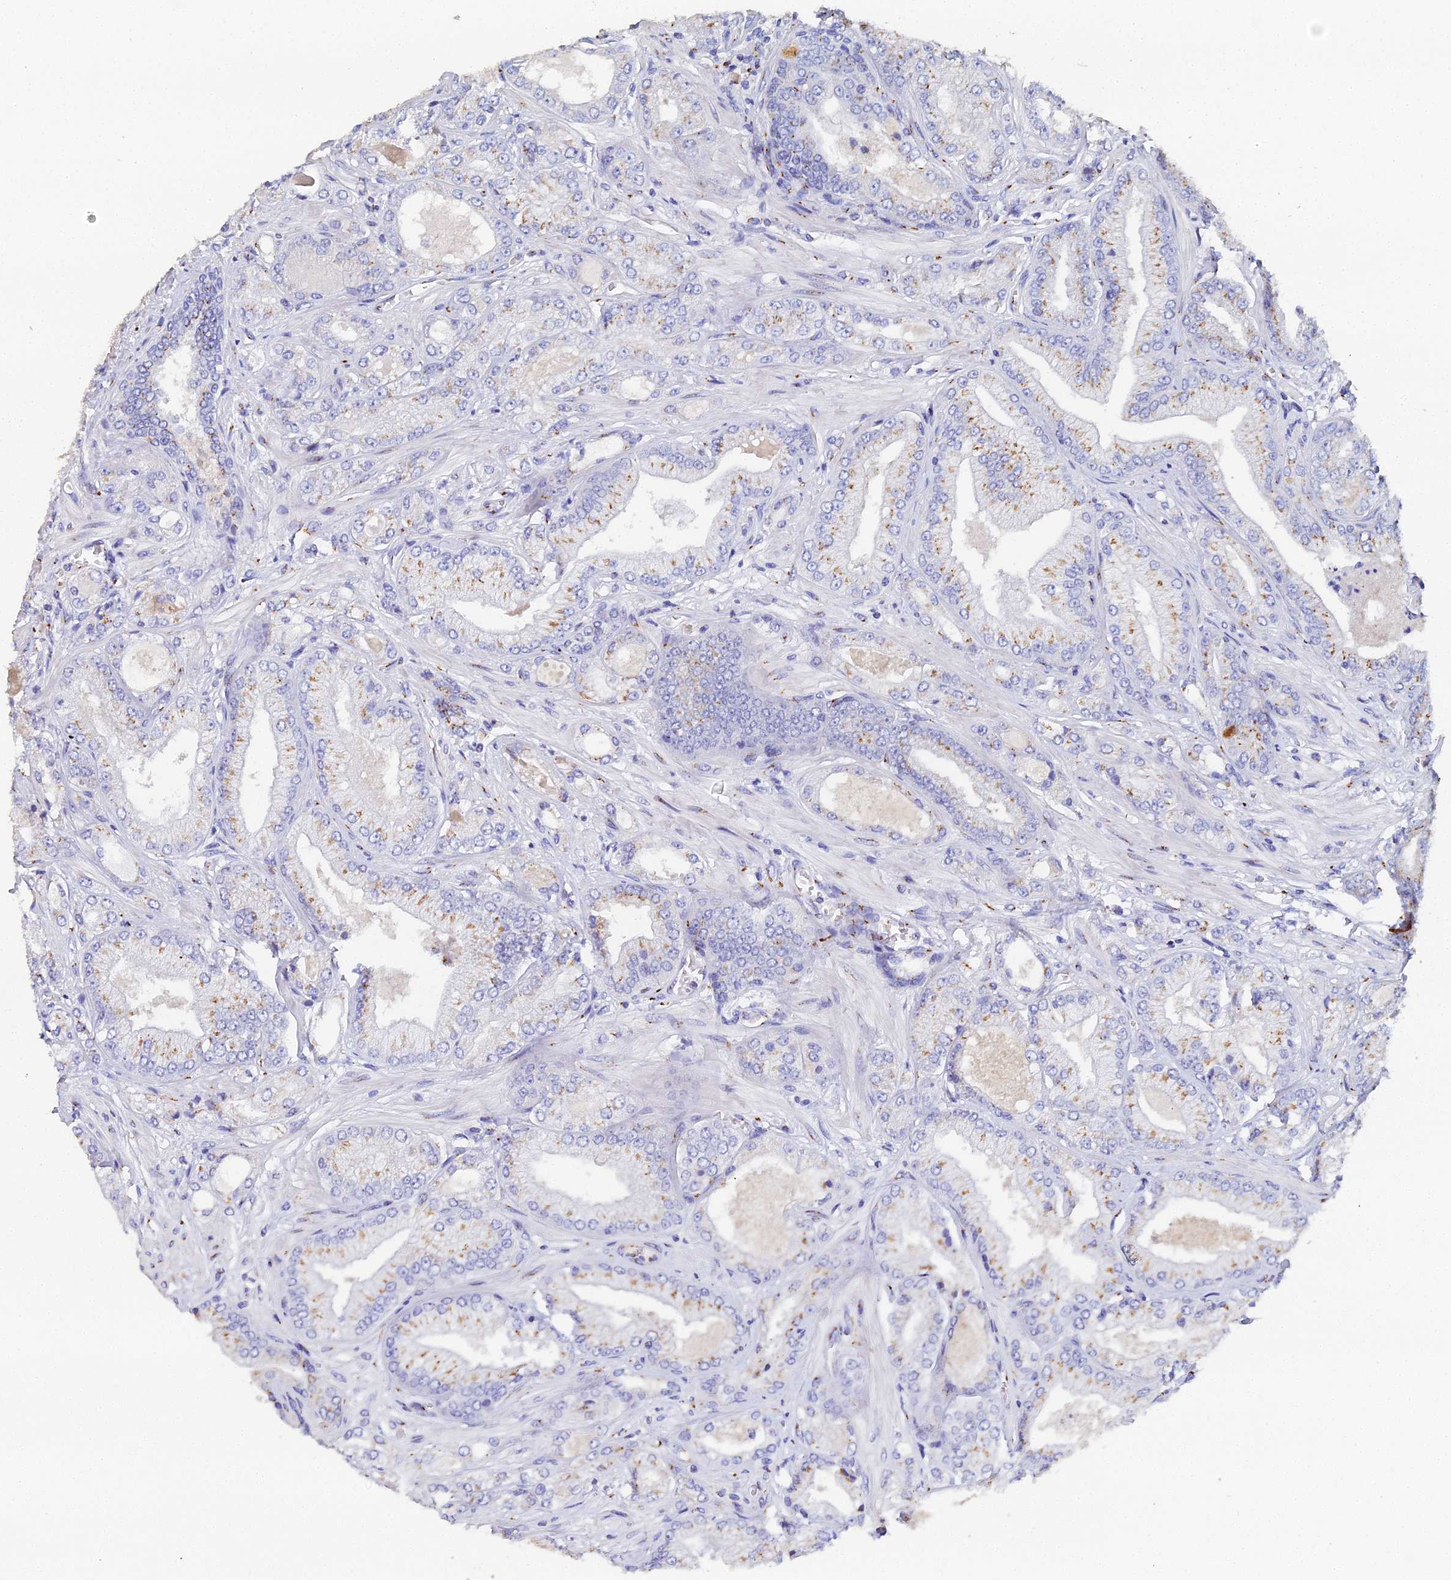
{"staining": {"intensity": "moderate", "quantity": "25%-75%", "location": "cytoplasmic/membranous"}, "tissue": "prostate cancer", "cell_type": "Tumor cells", "image_type": "cancer", "snomed": [{"axis": "morphology", "description": "Adenocarcinoma, Low grade"}, {"axis": "topography", "description": "Prostate"}], "caption": "Immunohistochemical staining of human prostate adenocarcinoma (low-grade) shows medium levels of moderate cytoplasmic/membranous staining in approximately 25%-75% of tumor cells.", "gene": "ENSG00000268674", "patient": {"sex": "male", "age": 55}}